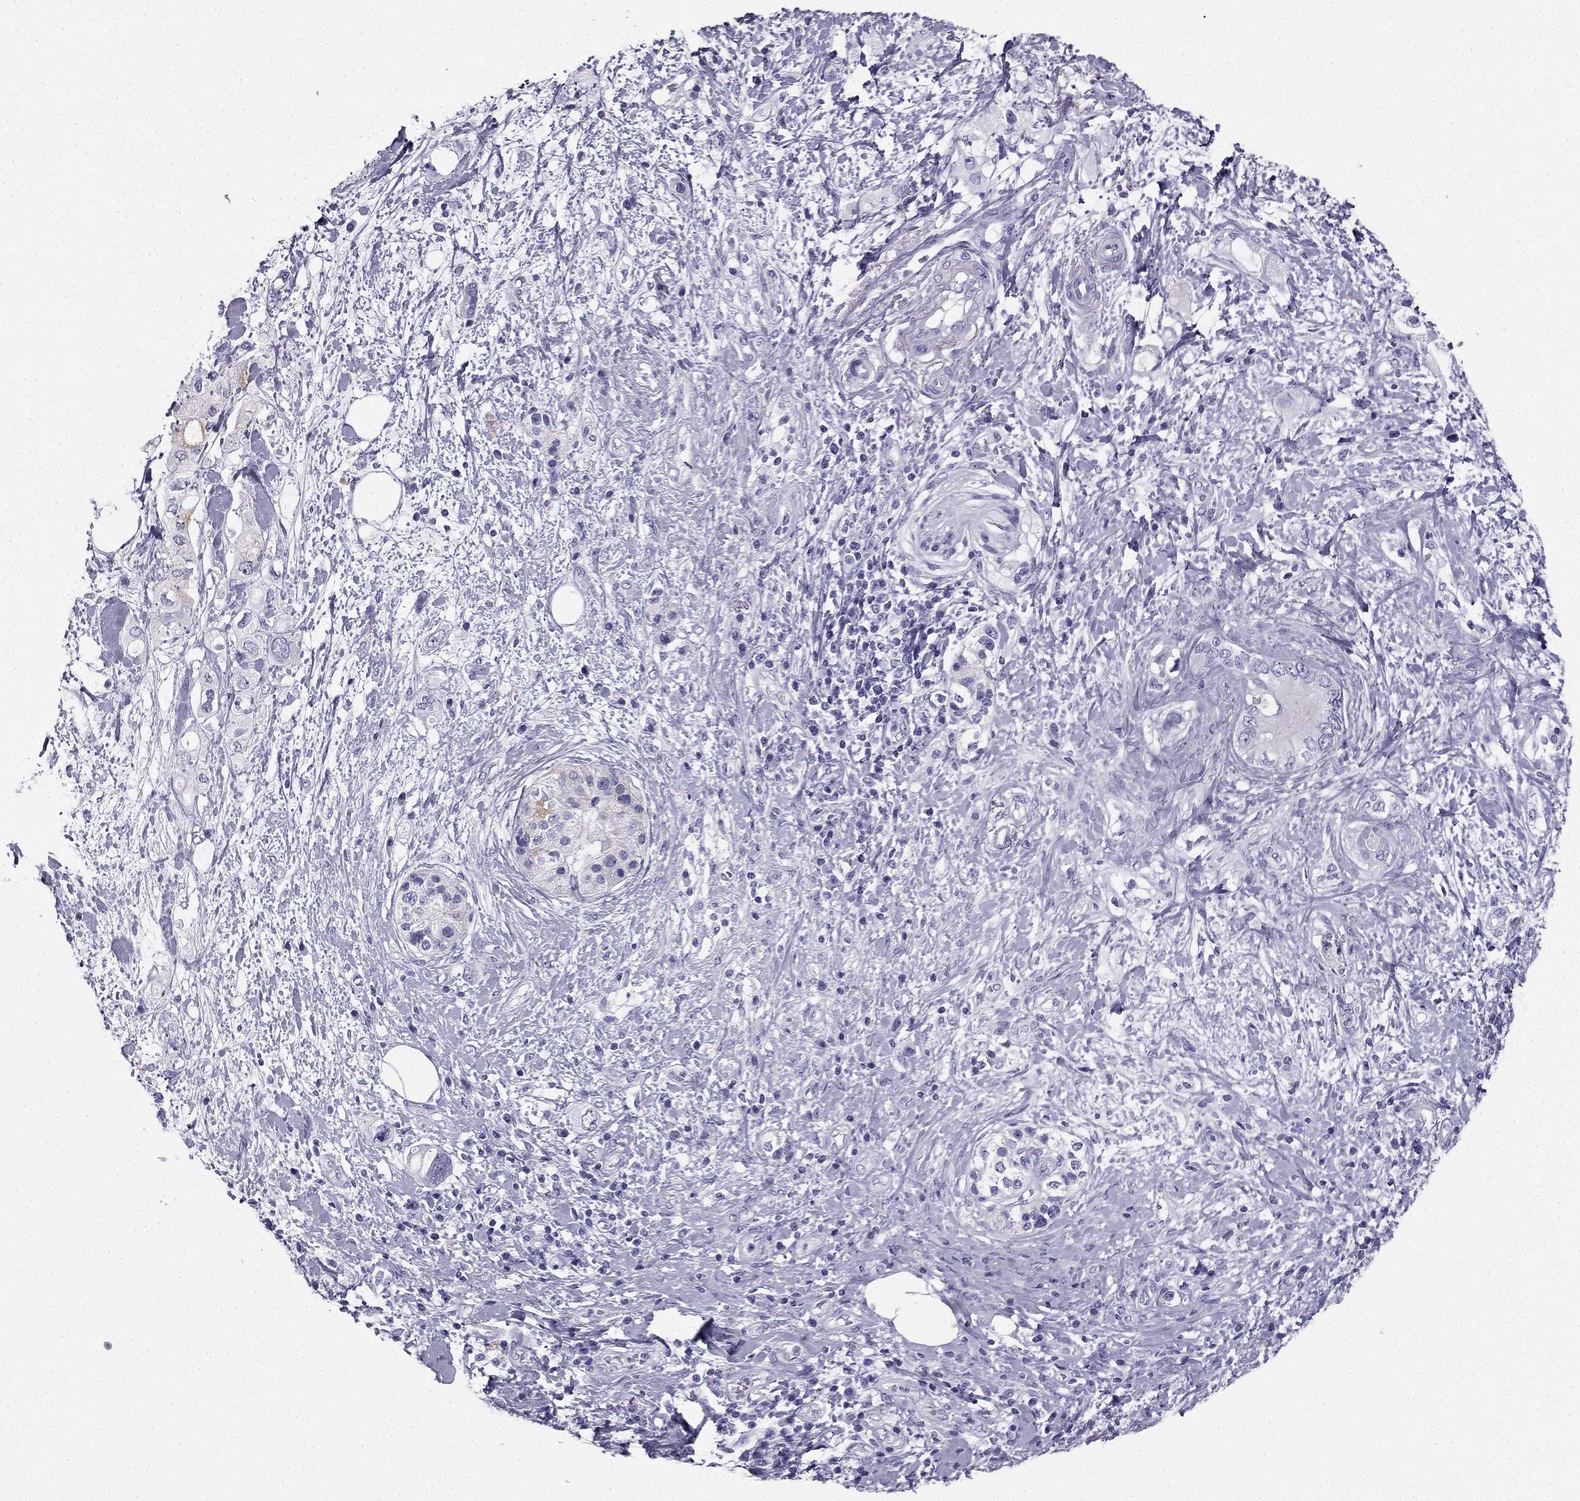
{"staining": {"intensity": "negative", "quantity": "none", "location": "none"}, "tissue": "pancreatic cancer", "cell_type": "Tumor cells", "image_type": "cancer", "snomed": [{"axis": "morphology", "description": "Adenocarcinoma, NOS"}, {"axis": "topography", "description": "Pancreas"}], "caption": "Pancreatic cancer (adenocarcinoma) was stained to show a protein in brown. There is no significant staining in tumor cells. Brightfield microscopy of immunohistochemistry stained with DAB (brown) and hematoxylin (blue), captured at high magnification.", "gene": "TFF3", "patient": {"sex": "female", "age": 56}}